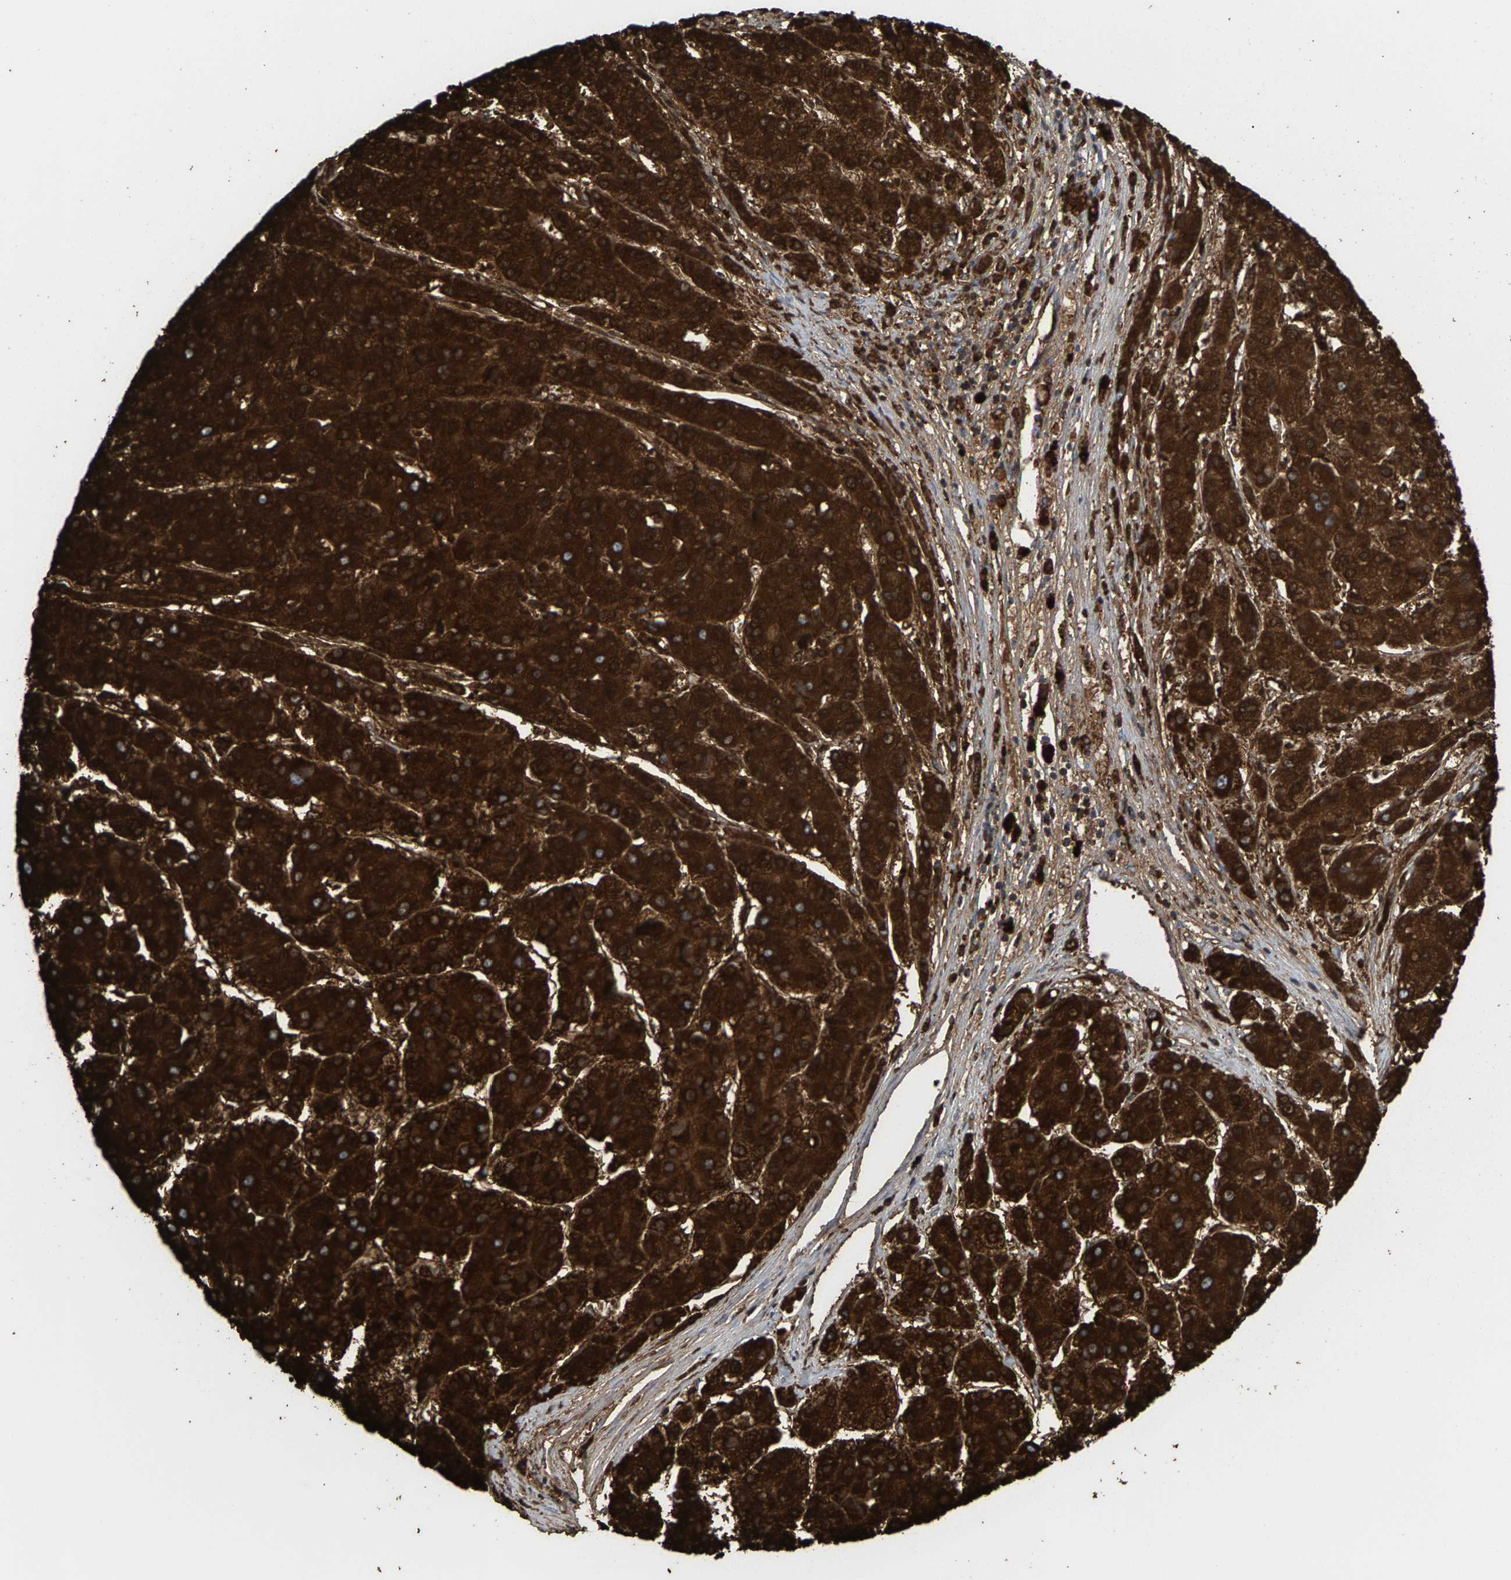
{"staining": {"intensity": "strong", "quantity": ">75%", "location": "cytoplasmic/membranous"}, "tissue": "liver cancer", "cell_type": "Tumor cells", "image_type": "cancer", "snomed": [{"axis": "morphology", "description": "Carcinoma, Hepatocellular, NOS"}, {"axis": "topography", "description": "Liver"}], "caption": "Liver cancer (hepatocellular carcinoma) stained with a protein marker reveals strong staining in tumor cells.", "gene": "ECHS1", "patient": {"sex": "female", "age": 73}}